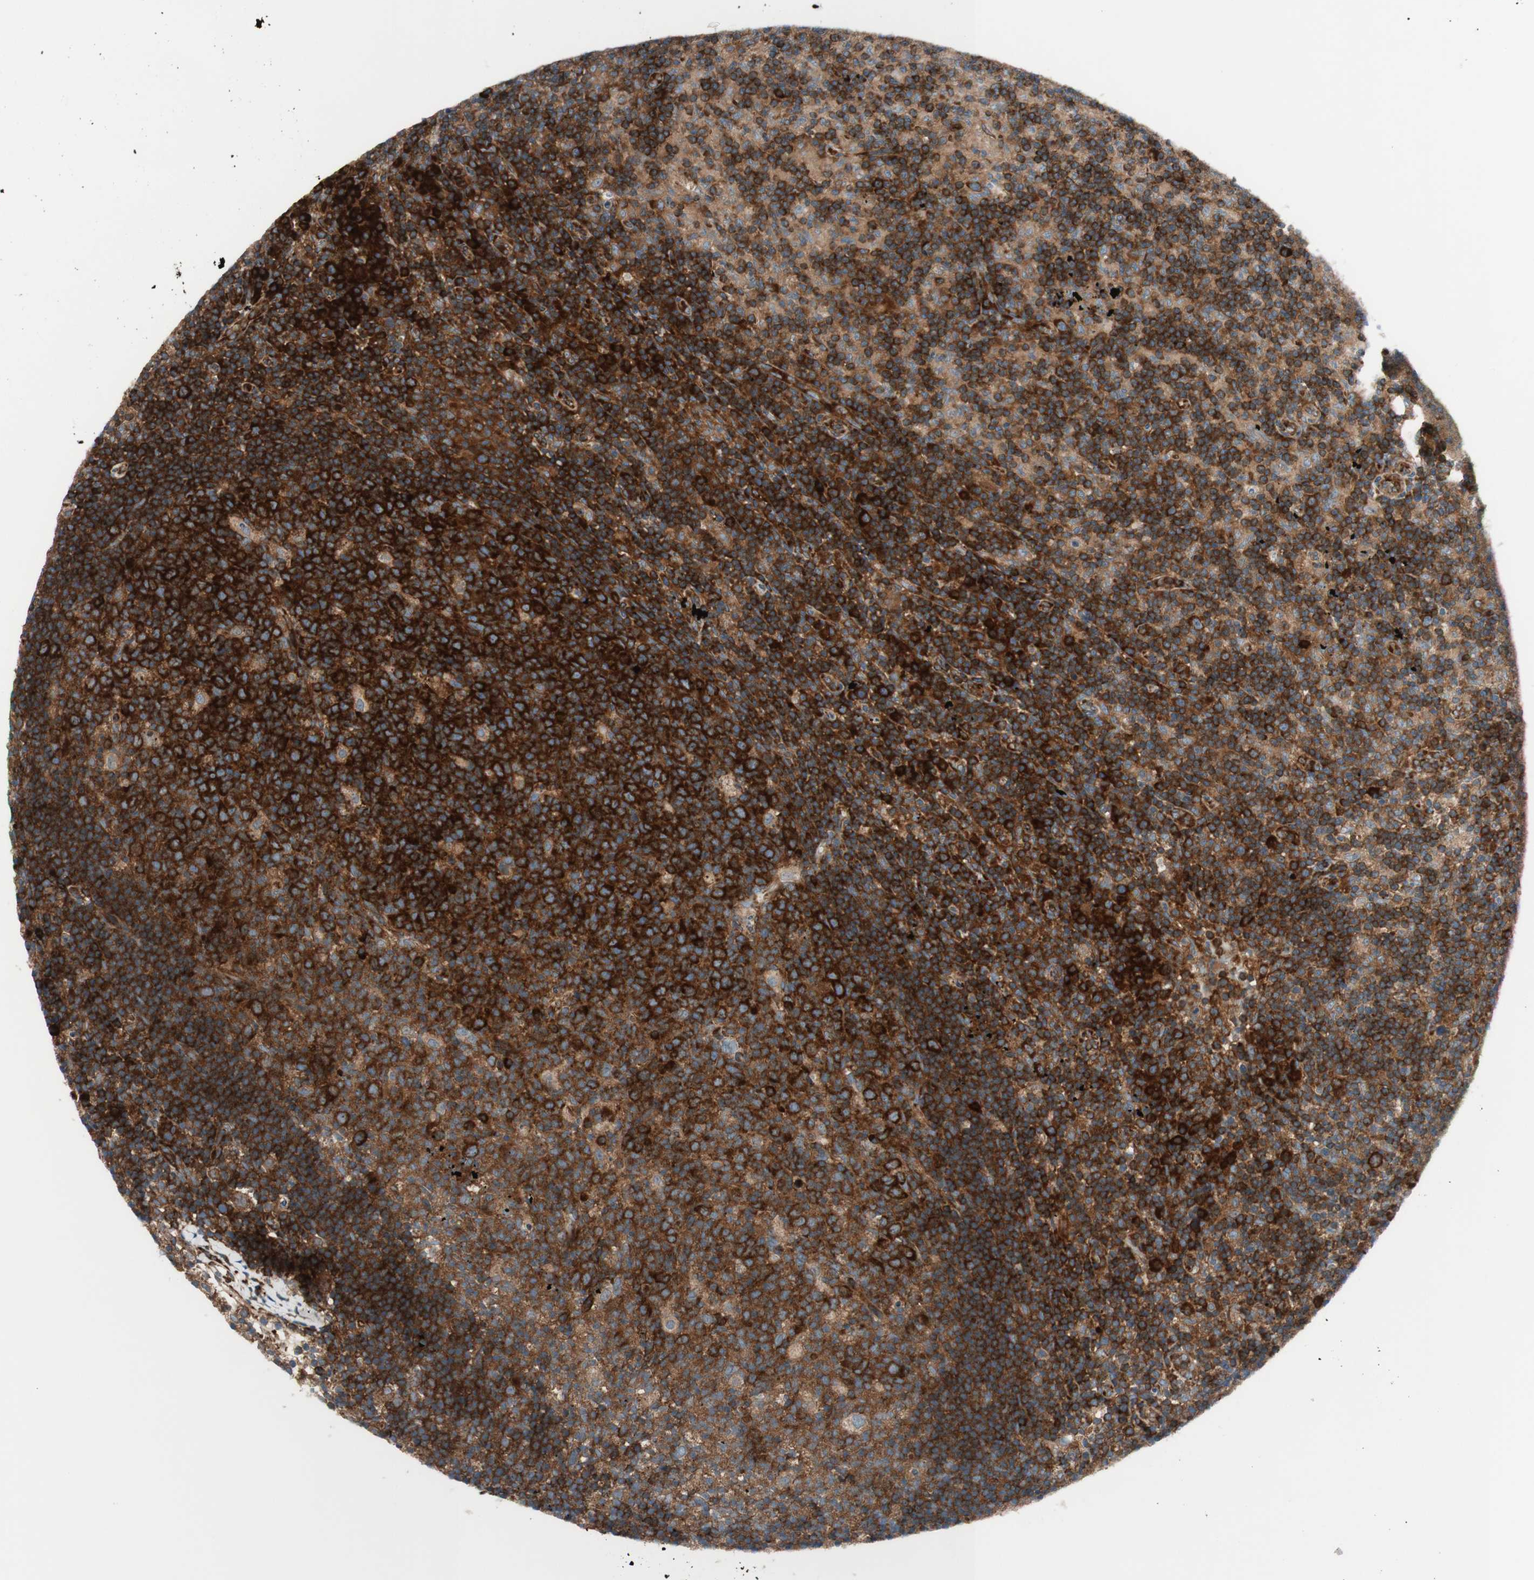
{"staining": {"intensity": "strong", "quantity": ">75%", "location": "cytoplasmic/membranous"}, "tissue": "lymph node", "cell_type": "Germinal center cells", "image_type": "normal", "snomed": [{"axis": "morphology", "description": "Normal tissue, NOS"}, {"axis": "morphology", "description": "Inflammation, NOS"}, {"axis": "topography", "description": "Lymph node"}], "caption": "A brown stain labels strong cytoplasmic/membranous positivity of a protein in germinal center cells of normal human lymph node. Immunohistochemistry (ihc) stains the protein of interest in brown and the nuclei are stained blue.", "gene": "CCN4", "patient": {"sex": "male", "age": 55}}